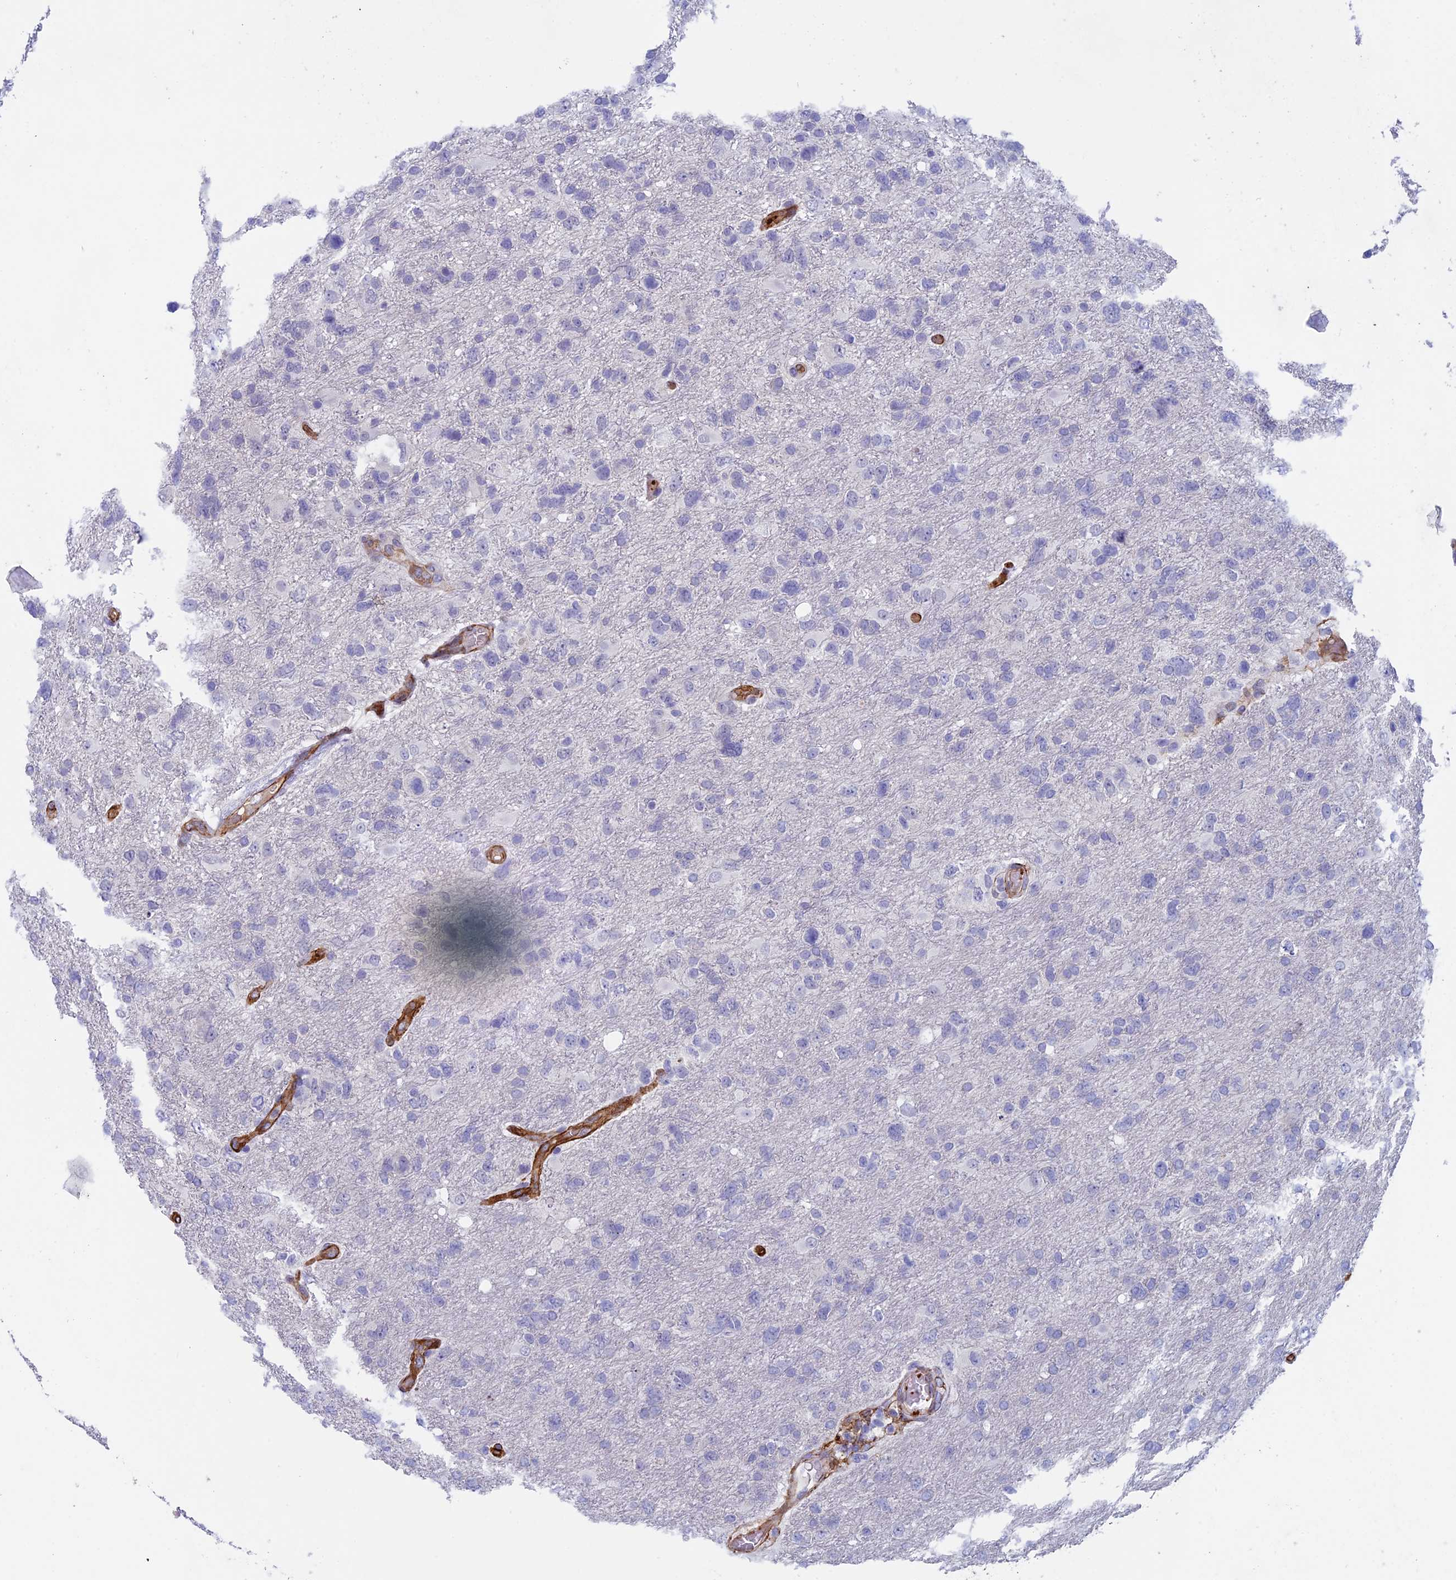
{"staining": {"intensity": "negative", "quantity": "none", "location": "none"}, "tissue": "glioma", "cell_type": "Tumor cells", "image_type": "cancer", "snomed": [{"axis": "morphology", "description": "Glioma, malignant, High grade"}, {"axis": "topography", "description": "Brain"}], "caption": "An IHC image of glioma is shown. There is no staining in tumor cells of glioma. (DAB immunohistochemistry (IHC), high magnification).", "gene": "INSYN1", "patient": {"sex": "male", "age": 61}}